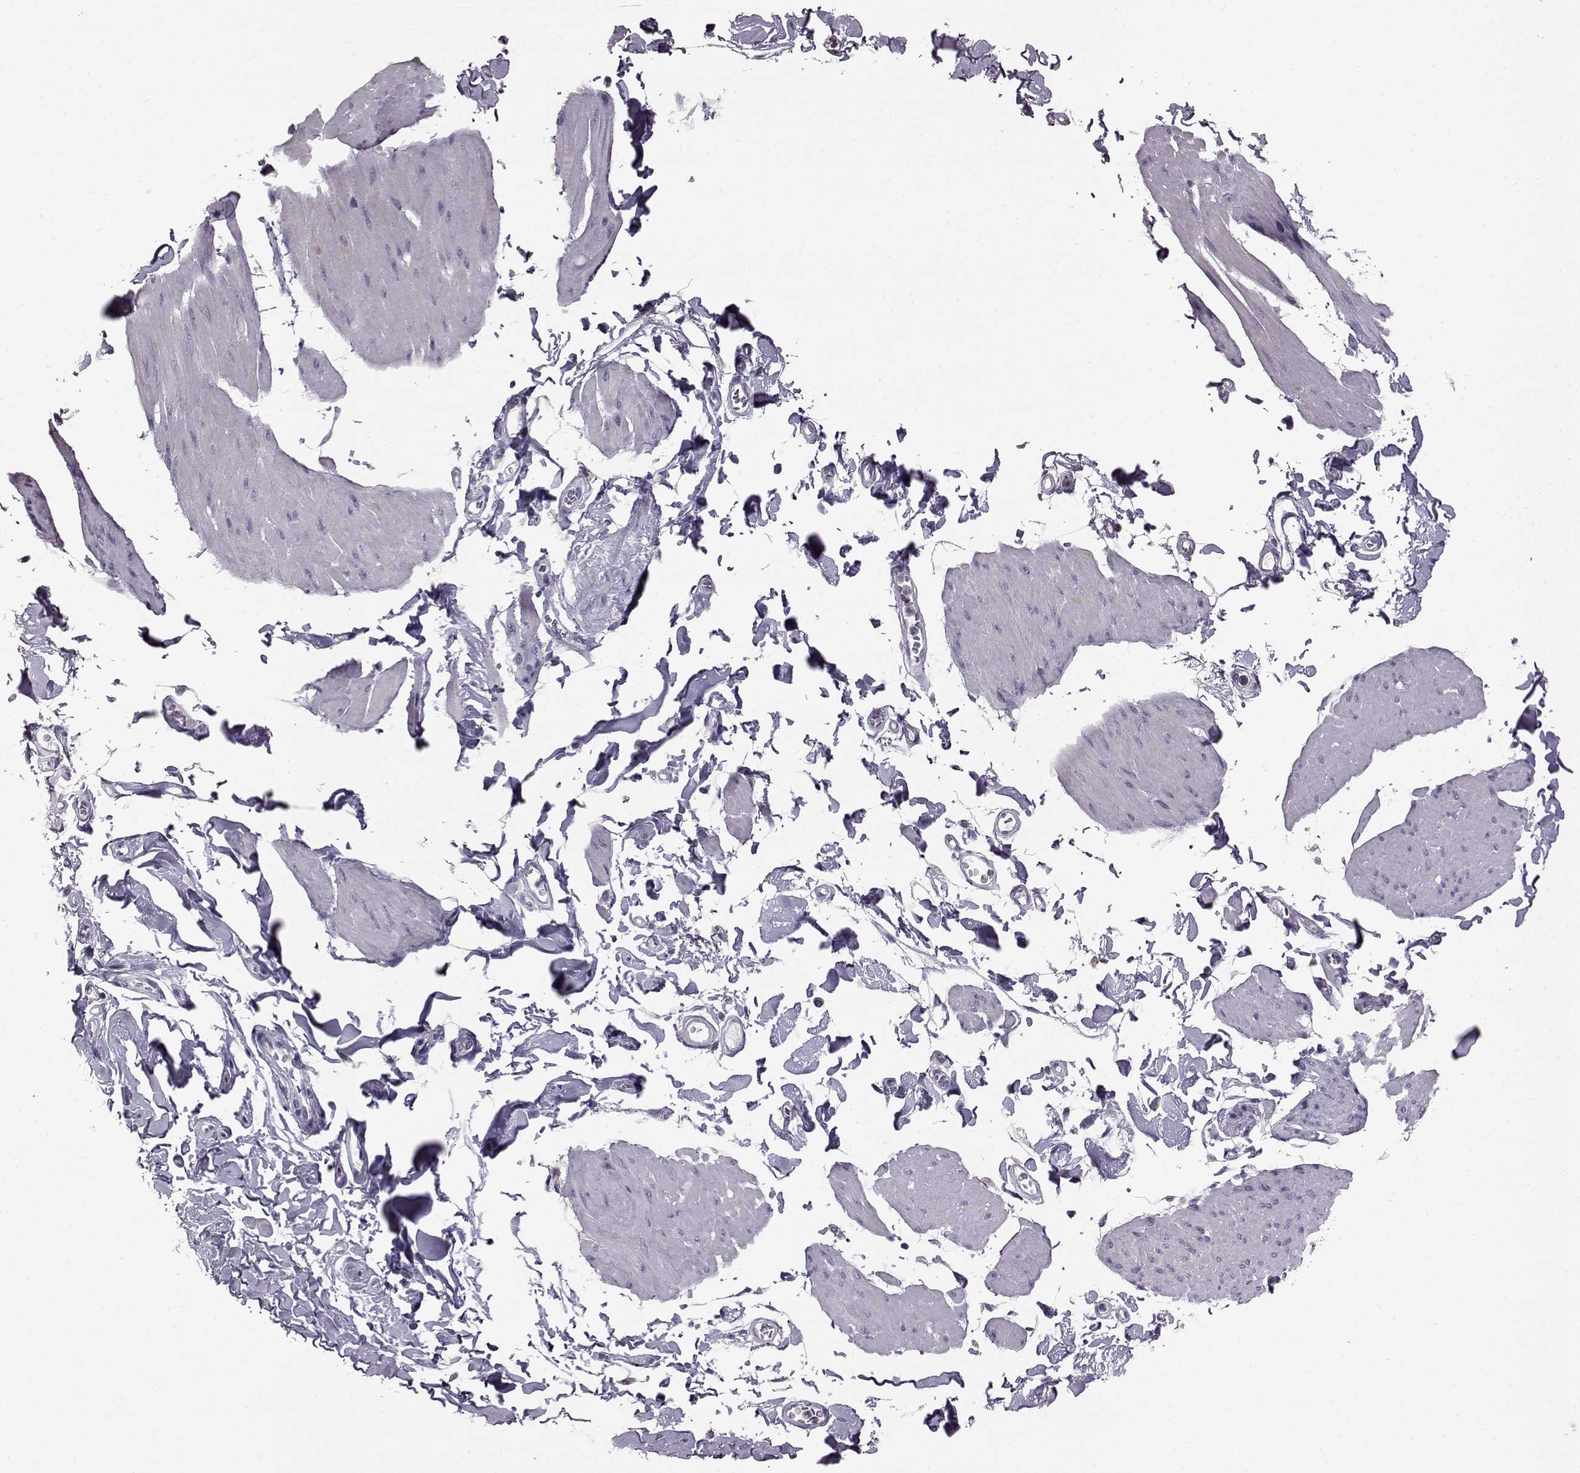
{"staining": {"intensity": "negative", "quantity": "none", "location": "none"}, "tissue": "smooth muscle", "cell_type": "Smooth muscle cells", "image_type": "normal", "snomed": [{"axis": "morphology", "description": "Normal tissue, NOS"}, {"axis": "topography", "description": "Adipose tissue"}, {"axis": "topography", "description": "Smooth muscle"}, {"axis": "topography", "description": "Peripheral nerve tissue"}], "caption": "Unremarkable smooth muscle was stained to show a protein in brown. There is no significant expression in smooth muscle cells. (Brightfield microscopy of DAB immunohistochemistry (IHC) at high magnification).", "gene": "ADGRG2", "patient": {"sex": "male", "age": 83}}